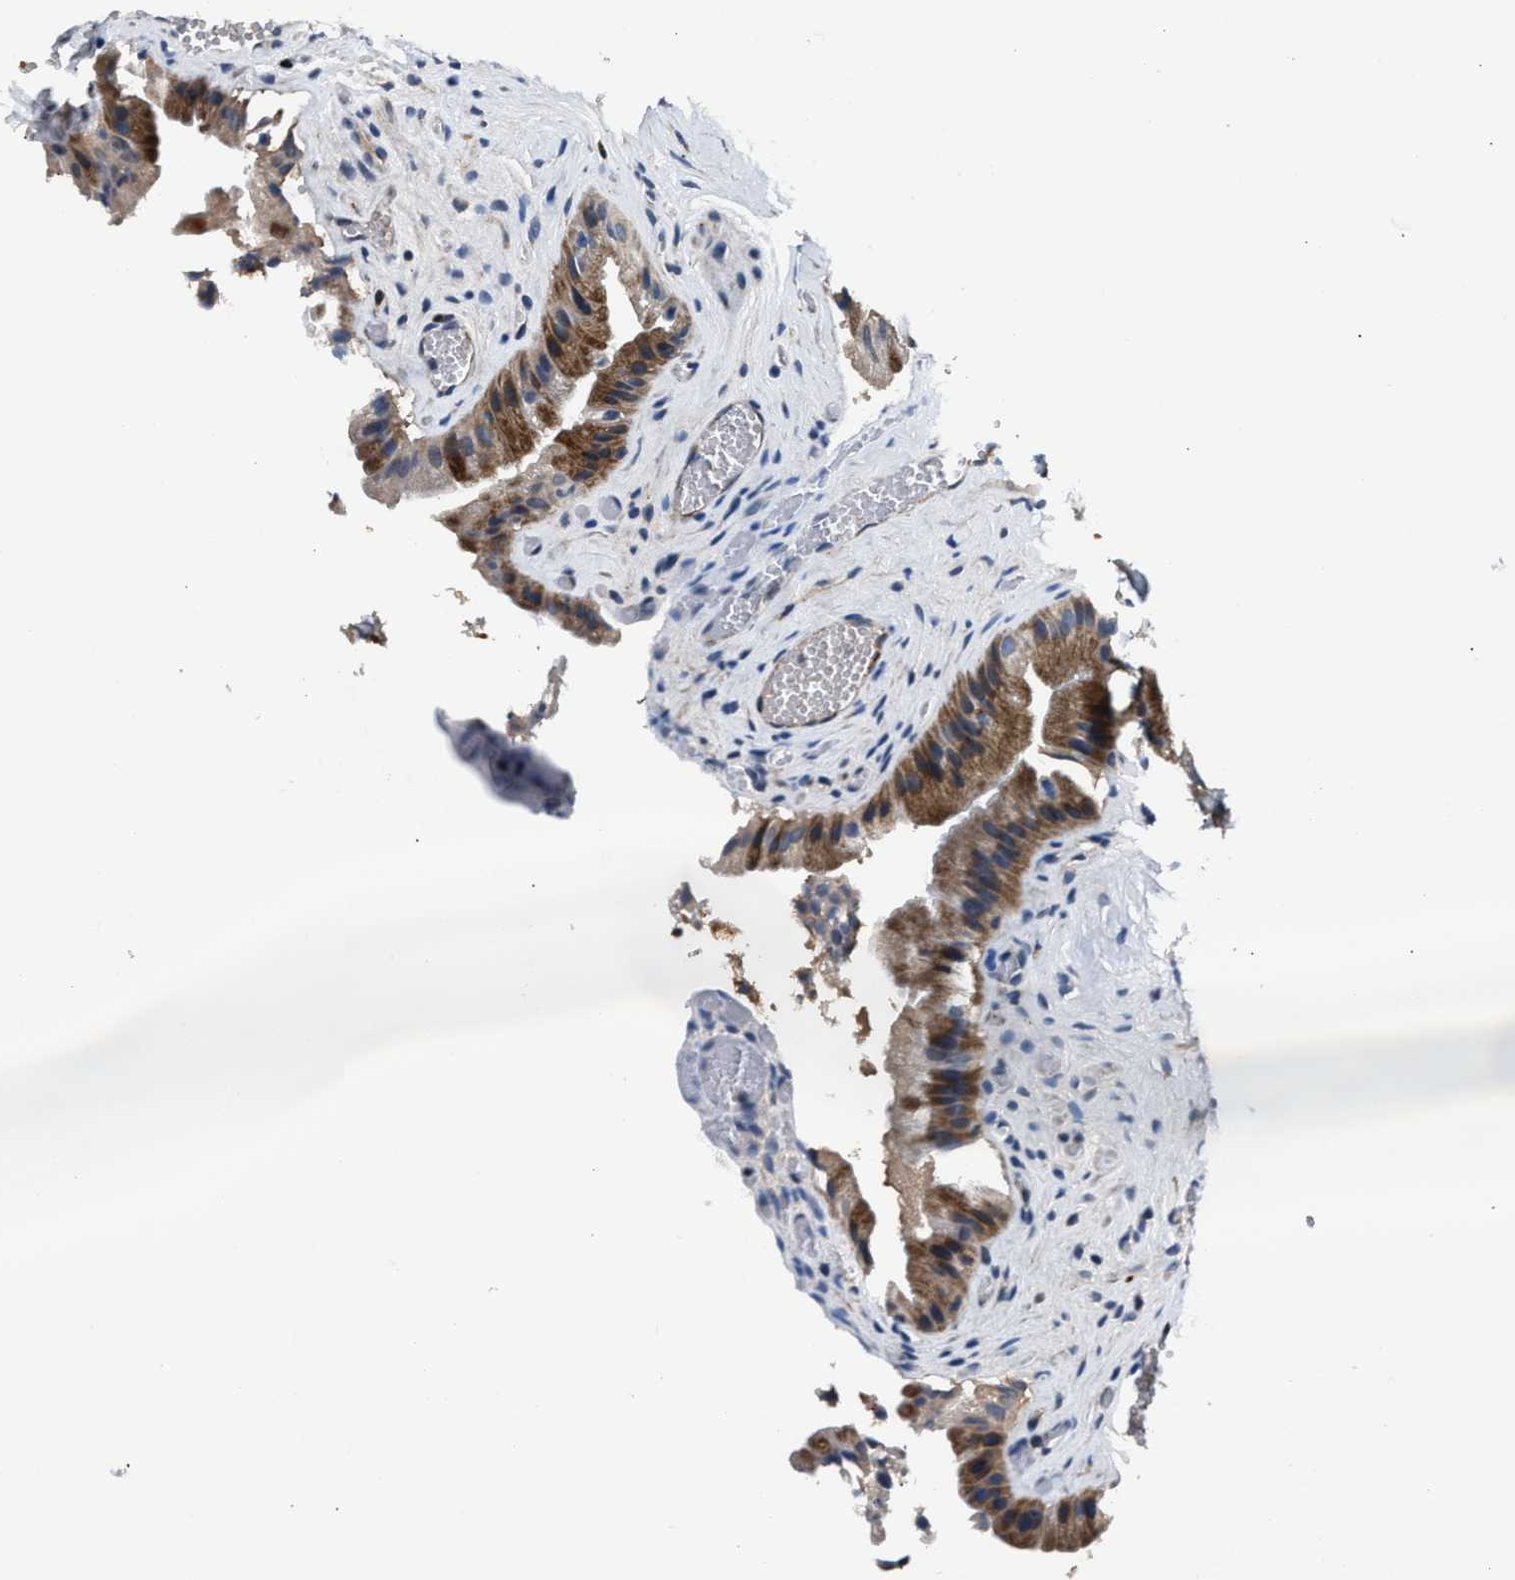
{"staining": {"intensity": "moderate", "quantity": ">75%", "location": "cytoplasmic/membranous"}, "tissue": "gallbladder", "cell_type": "Glandular cells", "image_type": "normal", "snomed": [{"axis": "morphology", "description": "Normal tissue, NOS"}, {"axis": "topography", "description": "Gallbladder"}], "caption": "Immunohistochemistry (IHC) of benign gallbladder reveals medium levels of moderate cytoplasmic/membranous staining in about >75% of glandular cells. Nuclei are stained in blue.", "gene": "DNAJC24", "patient": {"sex": "male", "age": 49}}